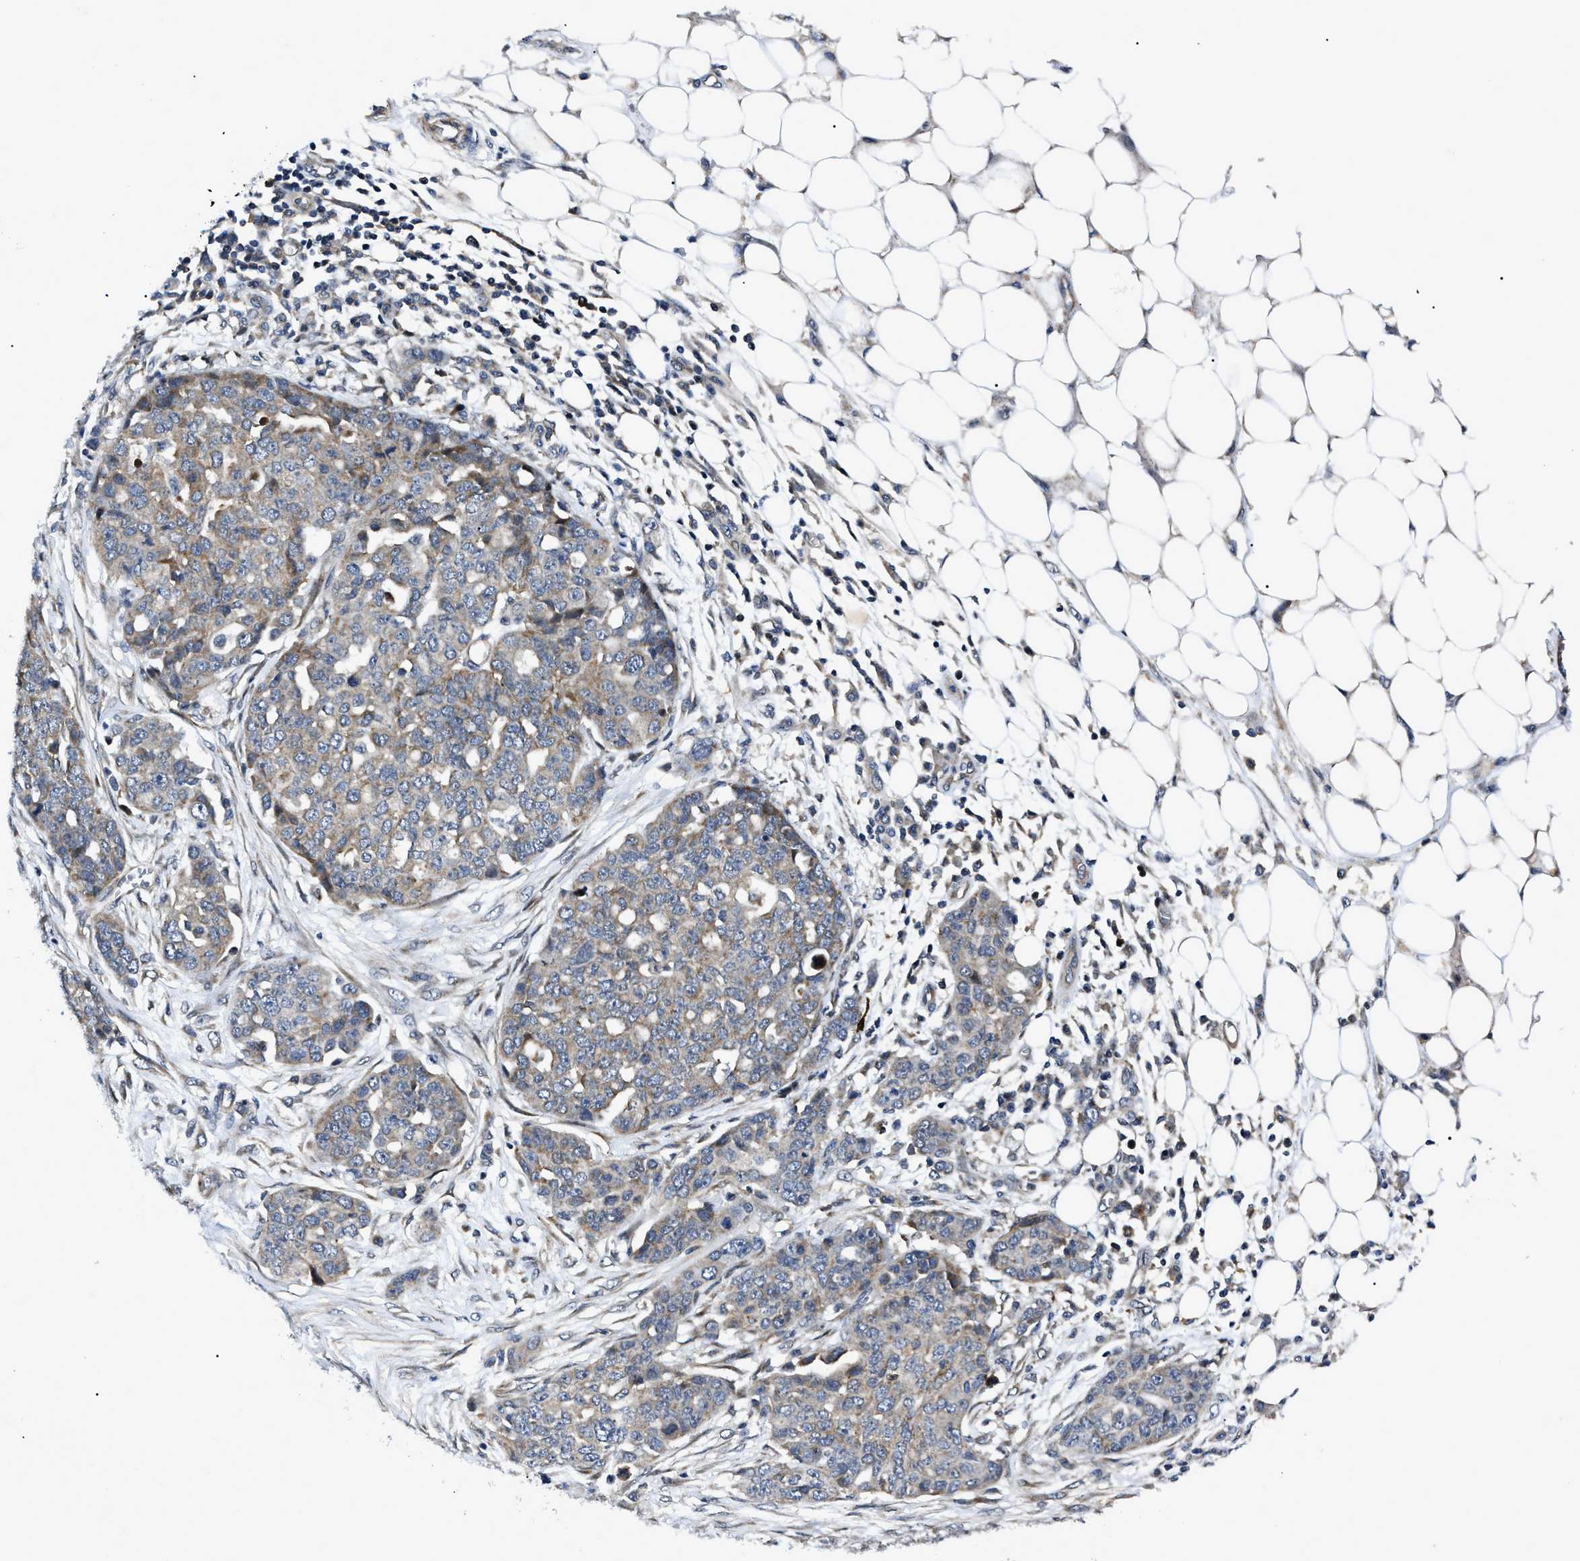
{"staining": {"intensity": "weak", "quantity": ">75%", "location": "cytoplasmic/membranous"}, "tissue": "ovarian cancer", "cell_type": "Tumor cells", "image_type": "cancer", "snomed": [{"axis": "morphology", "description": "Cystadenocarcinoma, serous, NOS"}, {"axis": "topography", "description": "Soft tissue"}, {"axis": "topography", "description": "Ovary"}], "caption": "An IHC photomicrograph of neoplastic tissue is shown. Protein staining in brown highlights weak cytoplasmic/membranous positivity in serous cystadenocarcinoma (ovarian) within tumor cells. (DAB IHC with brightfield microscopy, high magnification).", "gene": "PPWD1", "patient": {"sex": "female", "age": 57}}